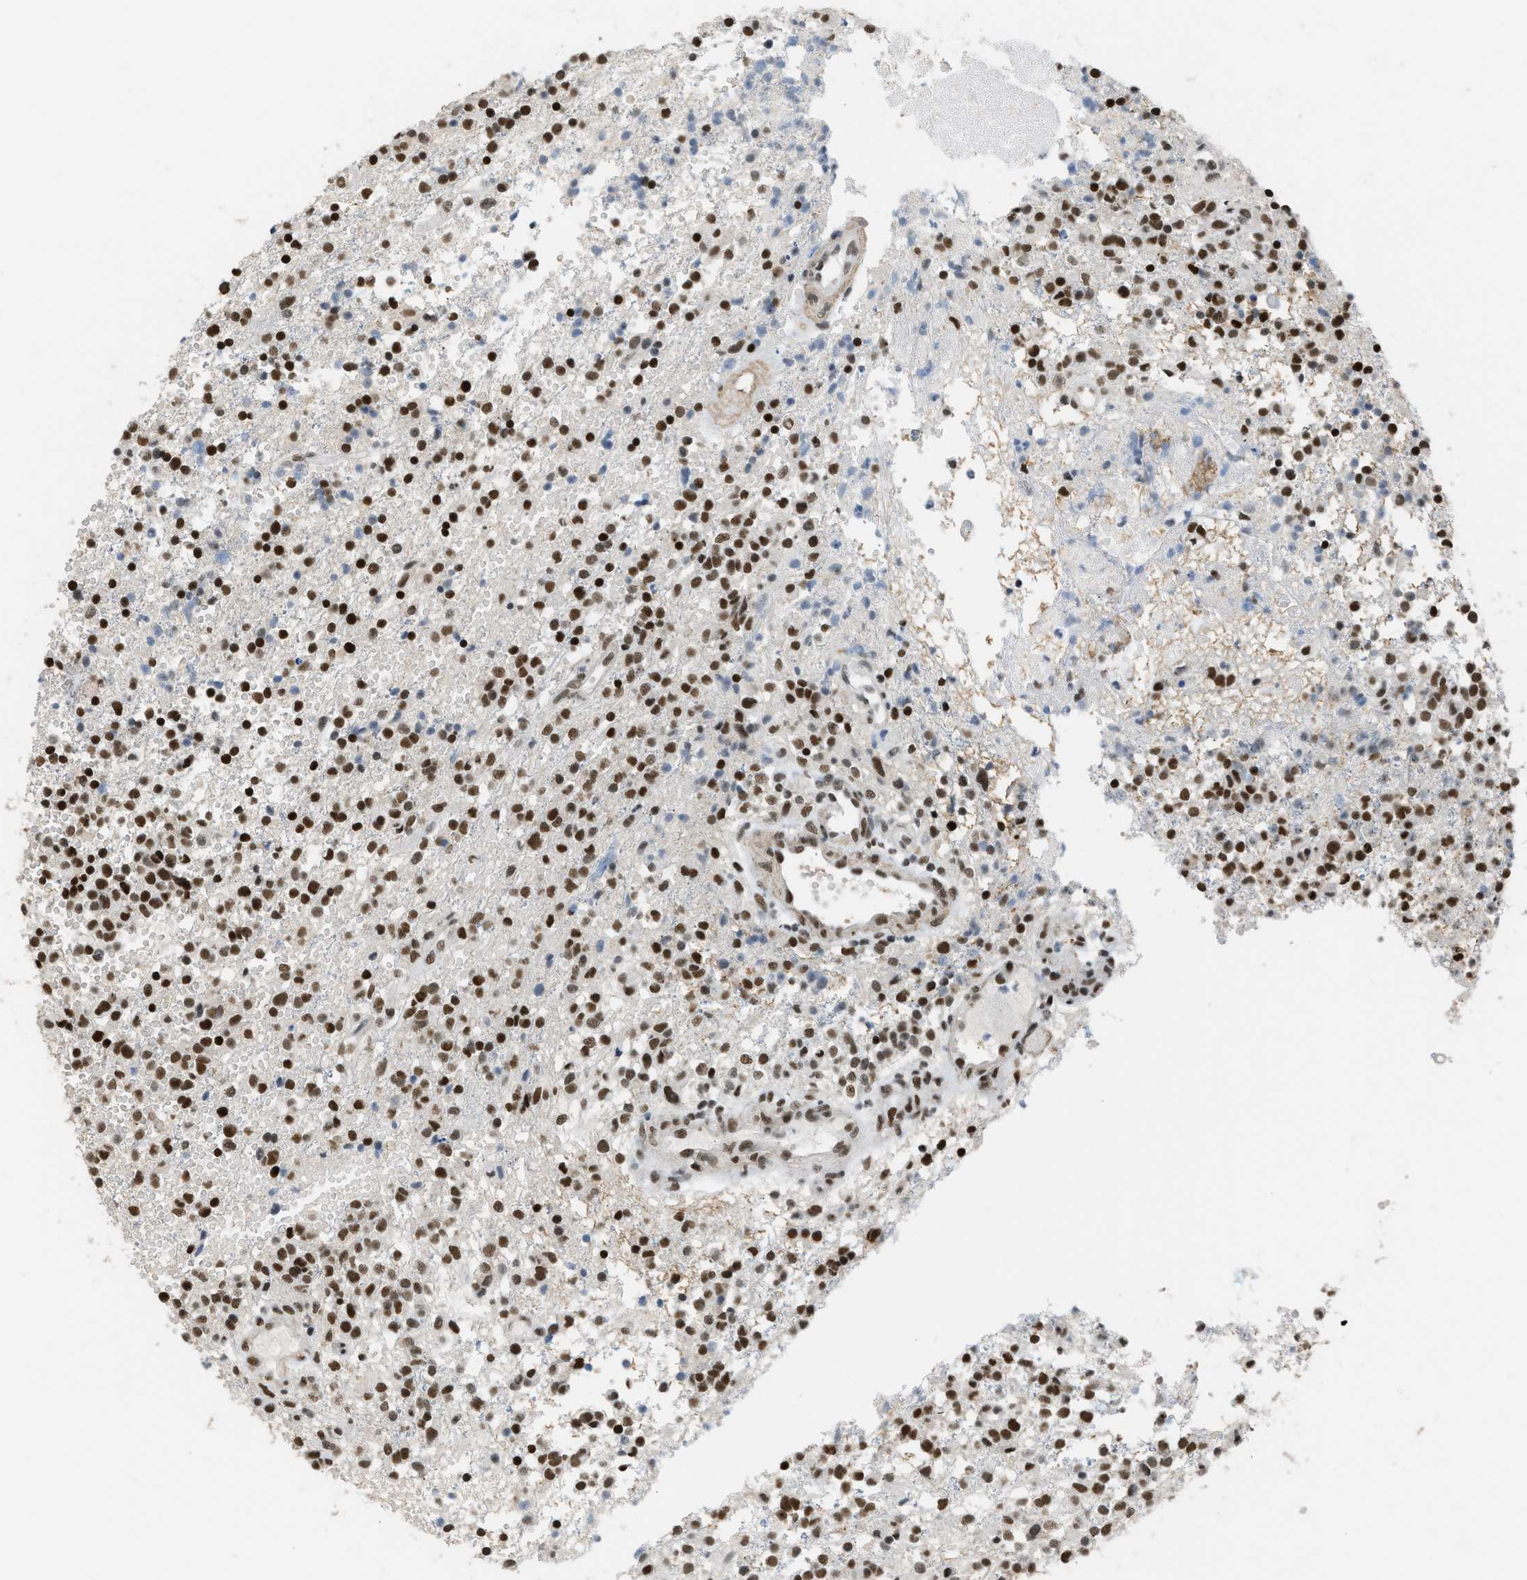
{"staining": {"intensity": "strong", "quantity": ">75%", "location": "nuclear"}, "tissue": "glioma", "cell_type": "Tumor cells", "image_type": "cancer", "snomed": [{"axis": "morphology", "description": "Glioma, malignant, High grade"}, {"axis": "topography", "description": "Brain"}], "caption": "Strong nuclear protein staining is appreciated in approximately >75% of tumor cells in malignant glioma (high-grade). The staining is performed using DAB brown chromogen to label protein expression. The nuclei are counter-stained blue using hematoxylin.", "gene": "SCAF4", "patient": {"sex": "female", "age": 59}}